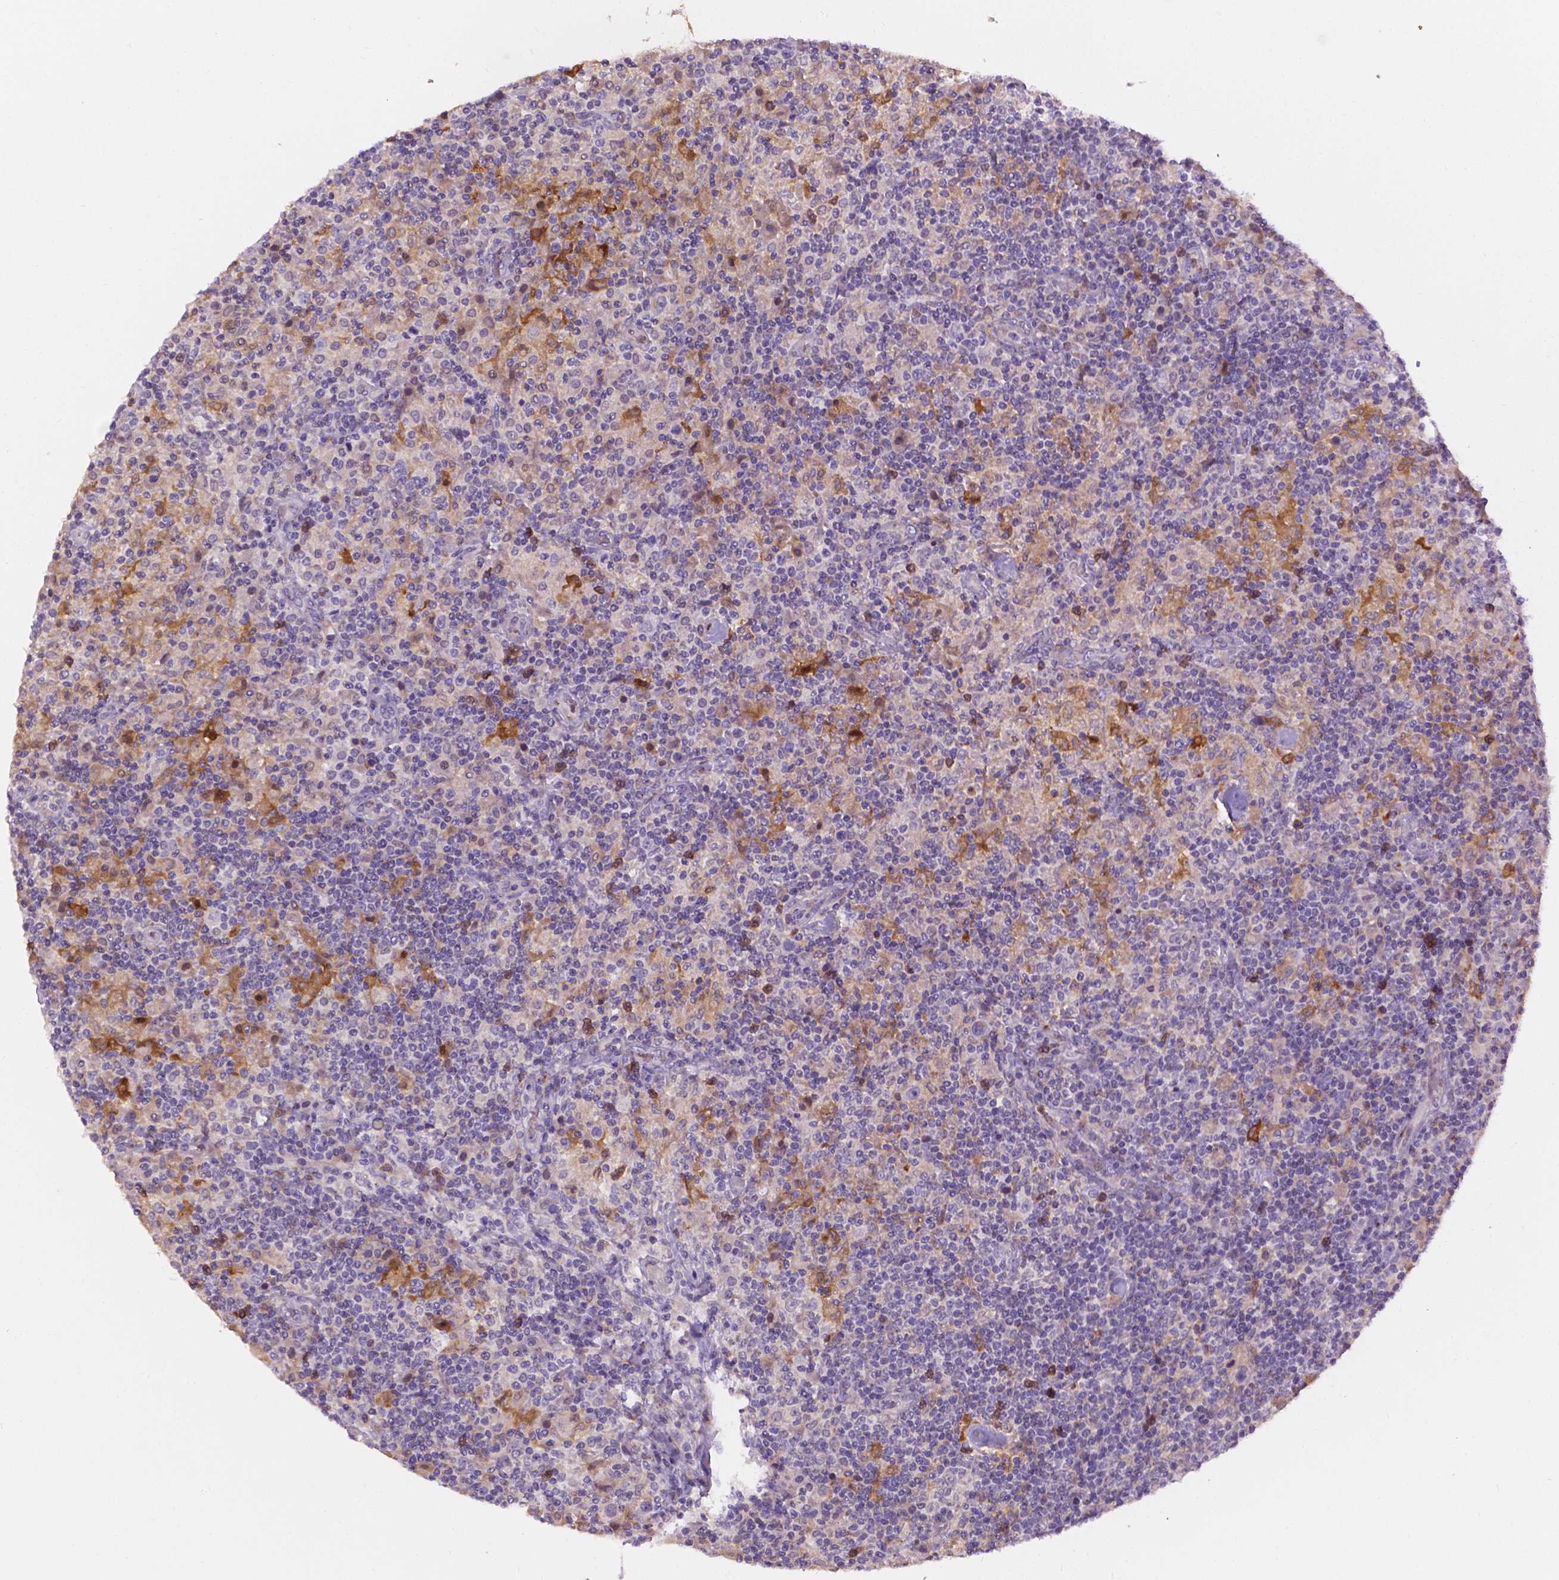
{"staining": {"intensity": "negative", "quantity": "none", "location": "none"}, "tissue": "lymphoma", "cell_type": "Tumor cells", "image_type": "cancer", "snomed": [{"axis": "morphology", "description": "Hodgkin's disease, NOS"}, {"axis": "topography", "description": "Lymph node"}], "caption": "This image is of Hodgkin's disease stained with IHC to label a protein in brown with the nuclei are counter-stained blue. There is no expression in tumor cells. Nuclei are stained in blue.", "gene": "TM4SF18", "patient": {"sex": "male", "age": 70}}